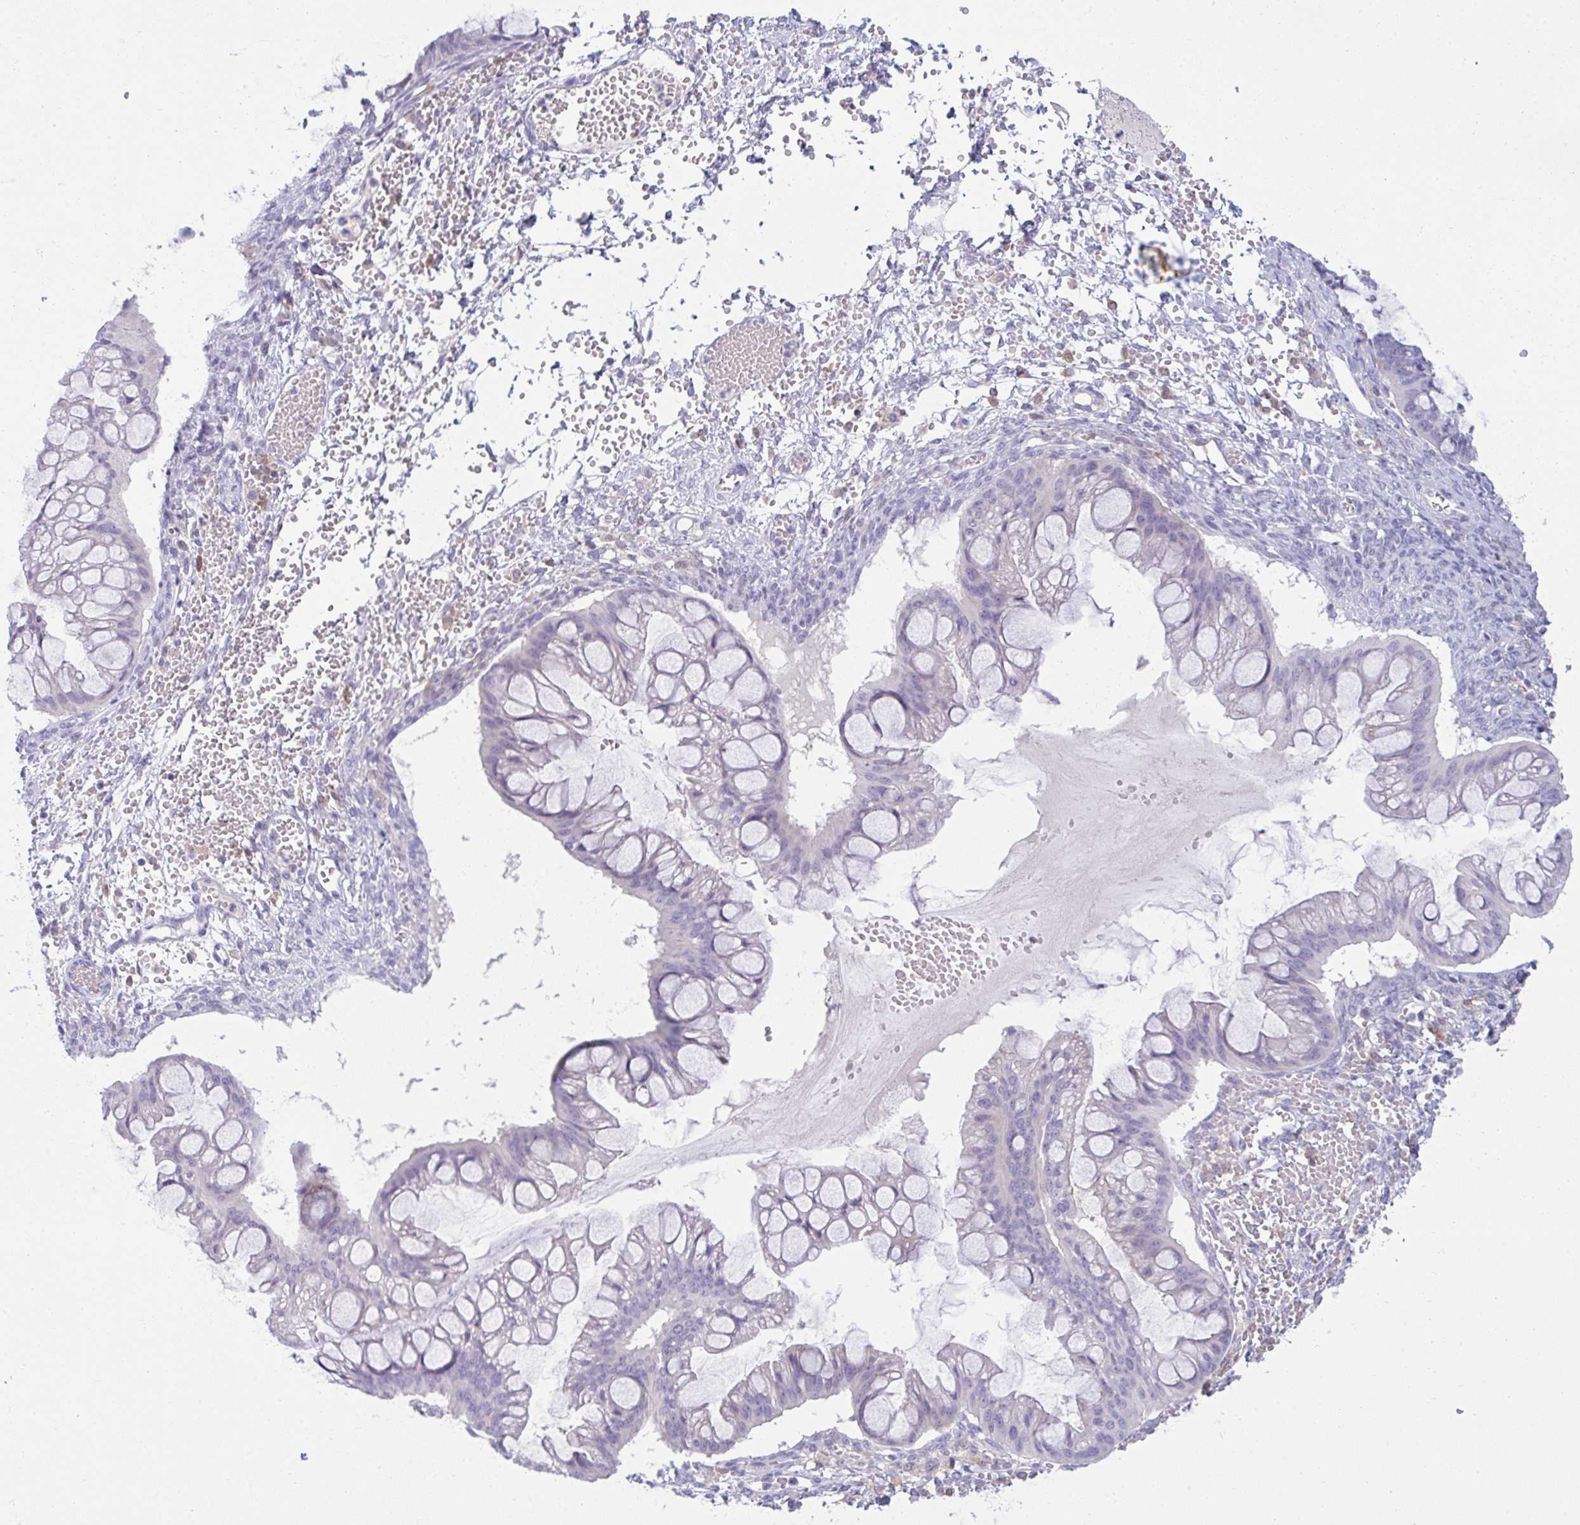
{"staining": {"intensity": "negative", "quantity": "none", "location": "none"}, "tissue": "ovarian cancer", "cell_type": "Tumor cells", "image_type": "cancer", "snomed": [{"axis": "morphology", "description": "Cystadenocarcinoma, mucinous, NOS"}, {"axis": "topography", "description": "Ovary"}], "caption": "Tumor cells are negative for protein expression in human ovarian mucinous cystadenocarcinoma.", "gene": "RGPD5", "patient": {"sex": "female", "age": 73}}